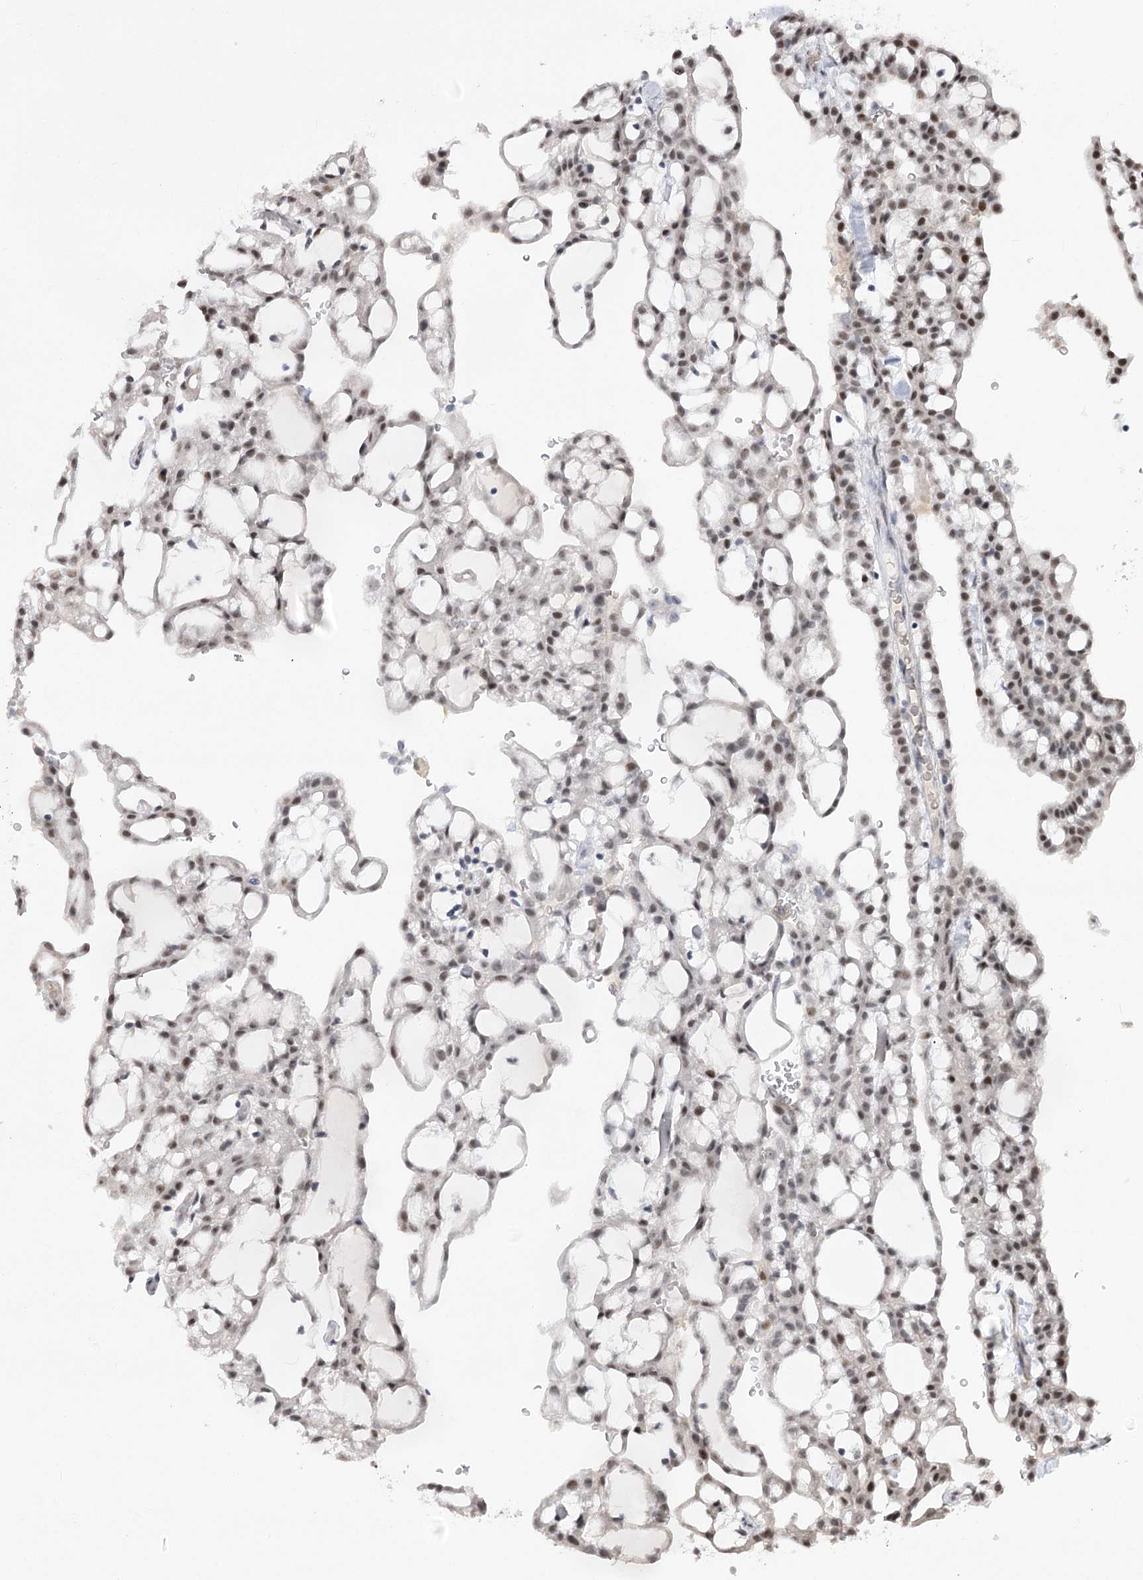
{"staining": {"intensity": "moderate", "quantity": "25%-75%", "location": "nuclear"}, "tissue": "renal cancer", "cell_type": "Tumor cells", "image_type": "cancer", "snomed": [{"axis": "morphology", "description": "Adenocarcinoma, NOS"}, {"axis": "topography", "description": "Kidney"}], "caption": "Tumor cells reveal medium levels of moderate nuclear expression in about 25%-75% of cells in renal cancer.", "gene": "ZSCAN23", "patient": {"sex": "male", "age": 63}}